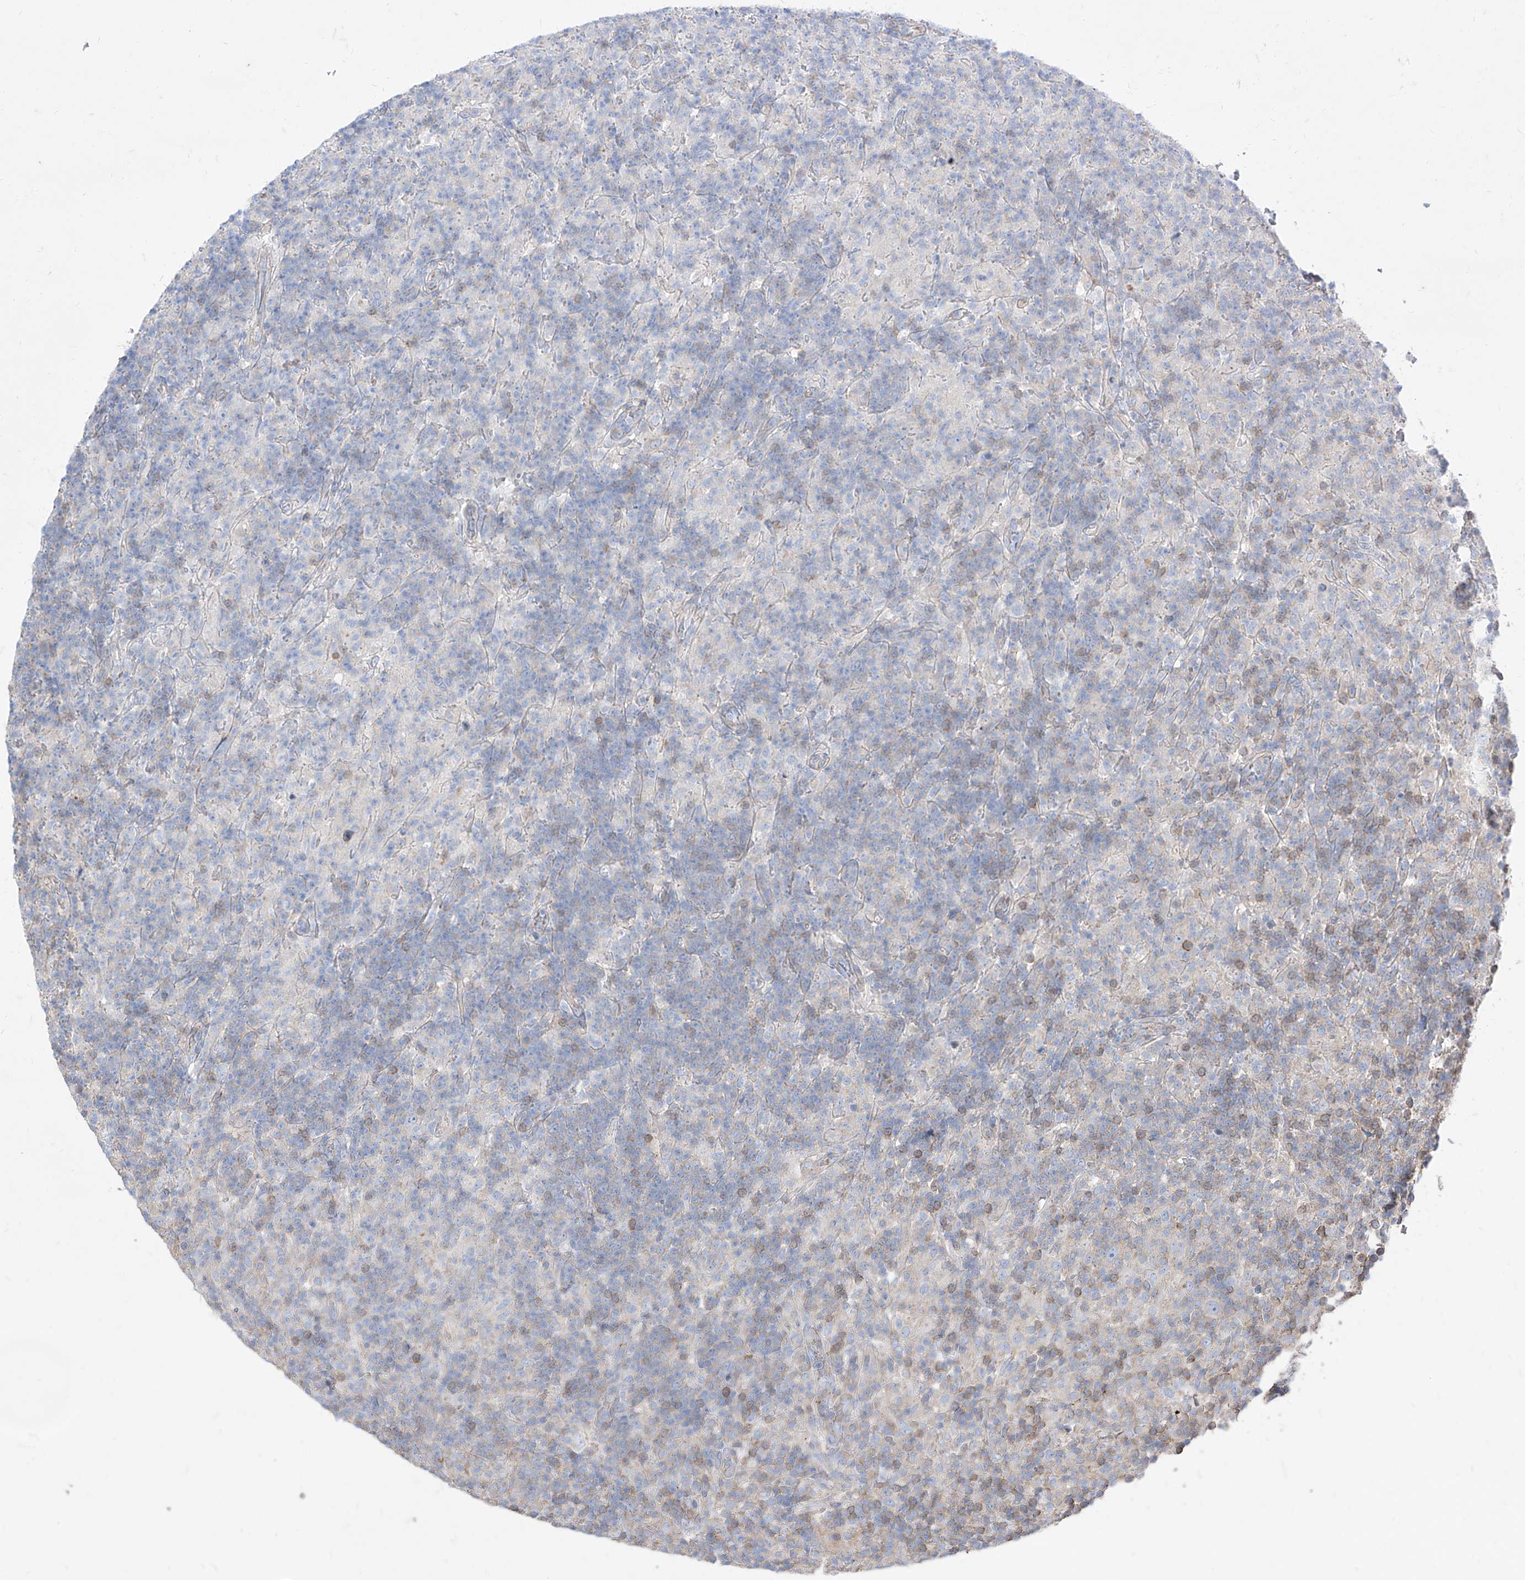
{"staining": {"intensity": "negative", "quantity": "none", "location": "none"}, "tissue": "lymphoma", "cell_type": "Tumor cells", "image_type": "cancer", "snomed": [{"axis": "morphology", "description": "Hodgkin's disease, NOS"}, {"axis": "topography", "description": "Lymph node"}], "caption": "Immunohistochemical staining of human Hodgkin's disease exhibits no significant staining in tumor cells.", "gene": "C1orf74", "patient": {"sex": "male", "age": 70}}